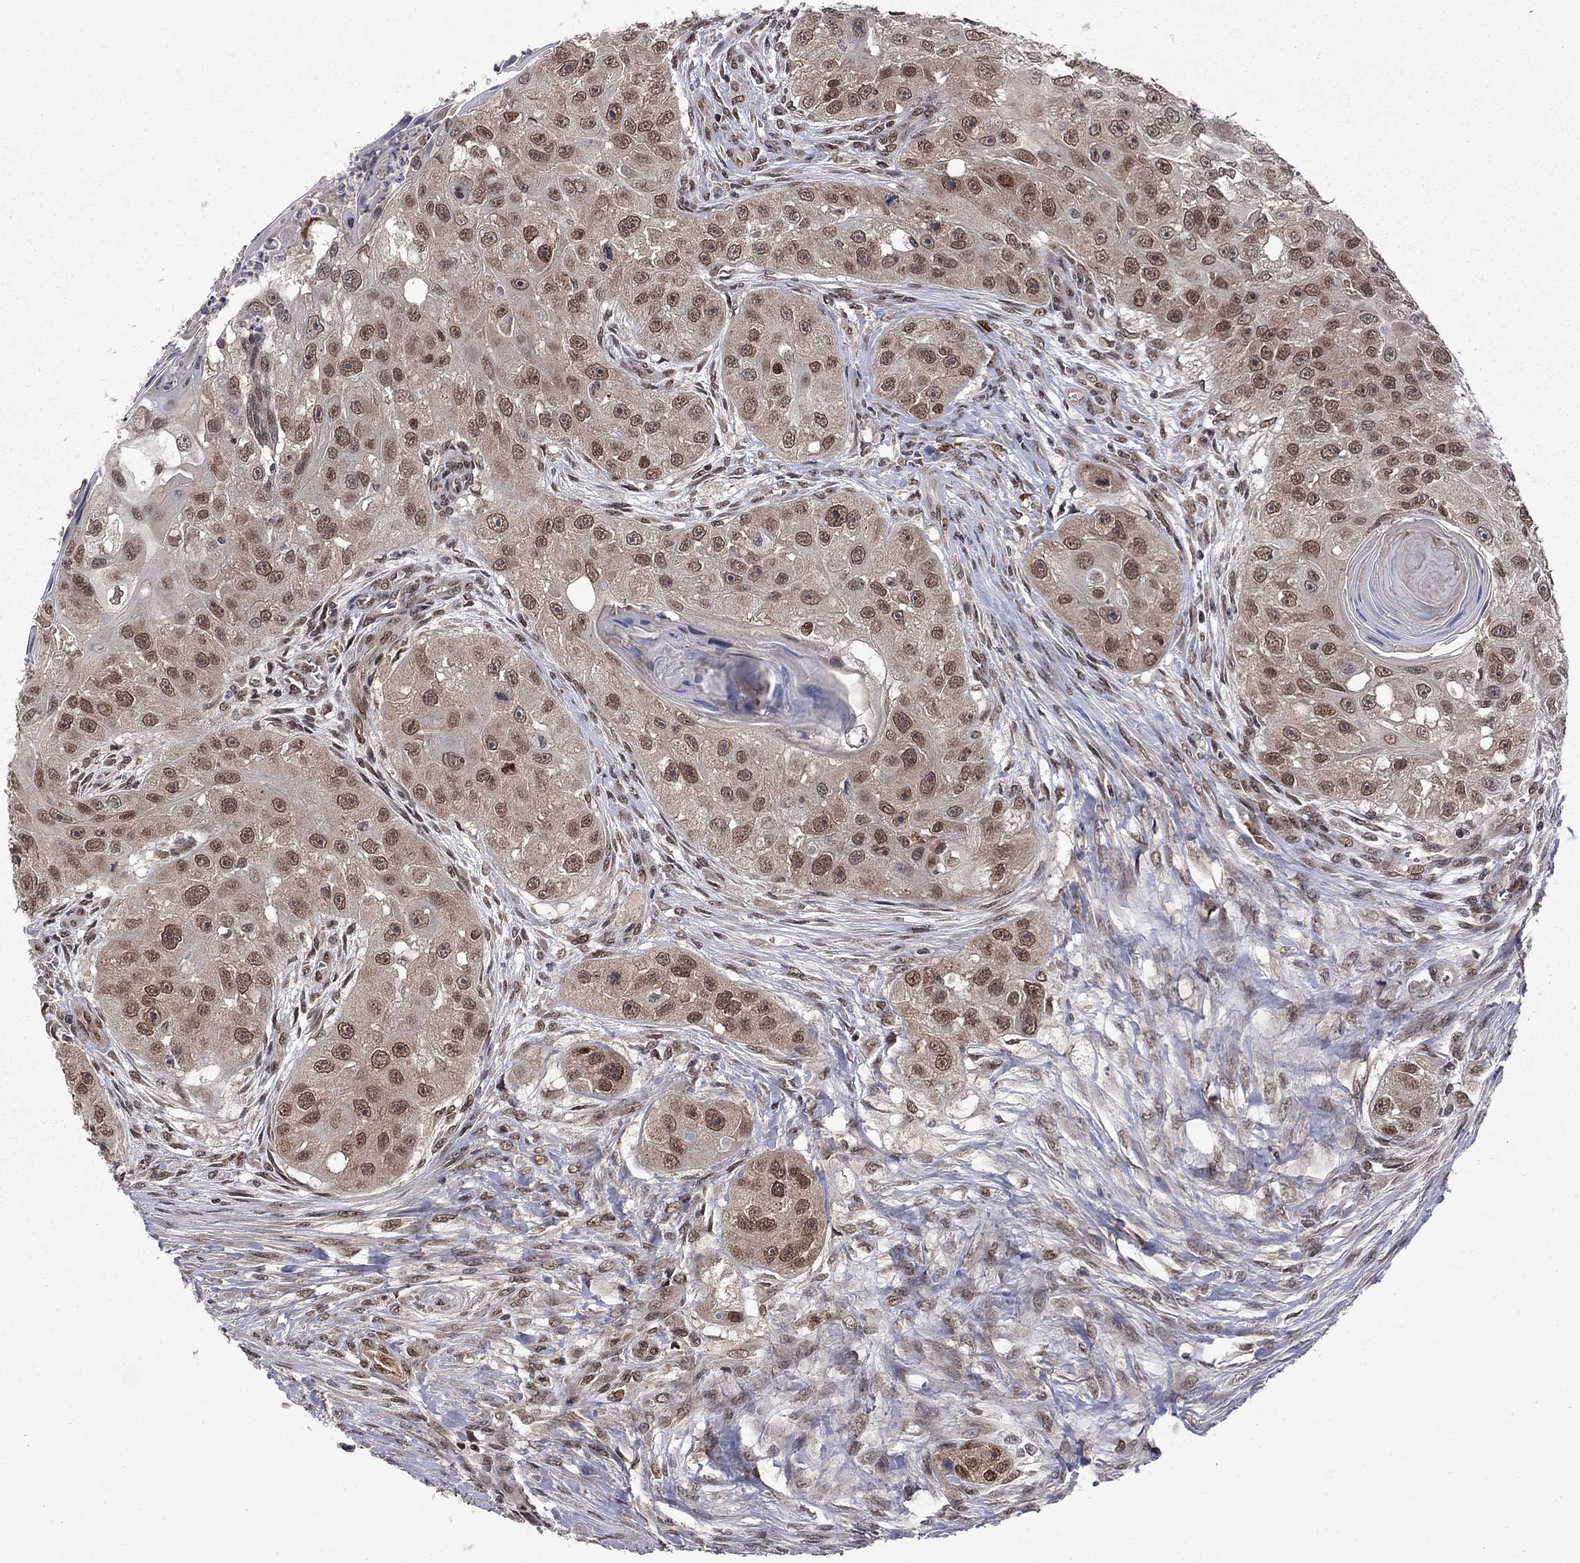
{"staining": {"intensity": "moderate", "quantity": "25%-75%", "location": "nuclear"}, "tissue": "head and neck cancer", "cell_type": "Tumor cells", "image_type": "cancer", "snomed": [{"axis": "morphology", "description": "Normal tissue, NOS"}, {"axis": "morphology", "description": "Squamous cell carcinoma, NOS"}, {"axis": "topography", "description": "Skeletal muscle"}, {"axis": "topography", "description": "Head-Neck"}], "caption": "Tumor cells exhibit medium levels of moderate nuclear expression in about 25%-75% of cells in human head and neck cancer (squamous cell carcinoma).", "gene": "SAP30L", "patient": {"sex": "male", "age": 51}}